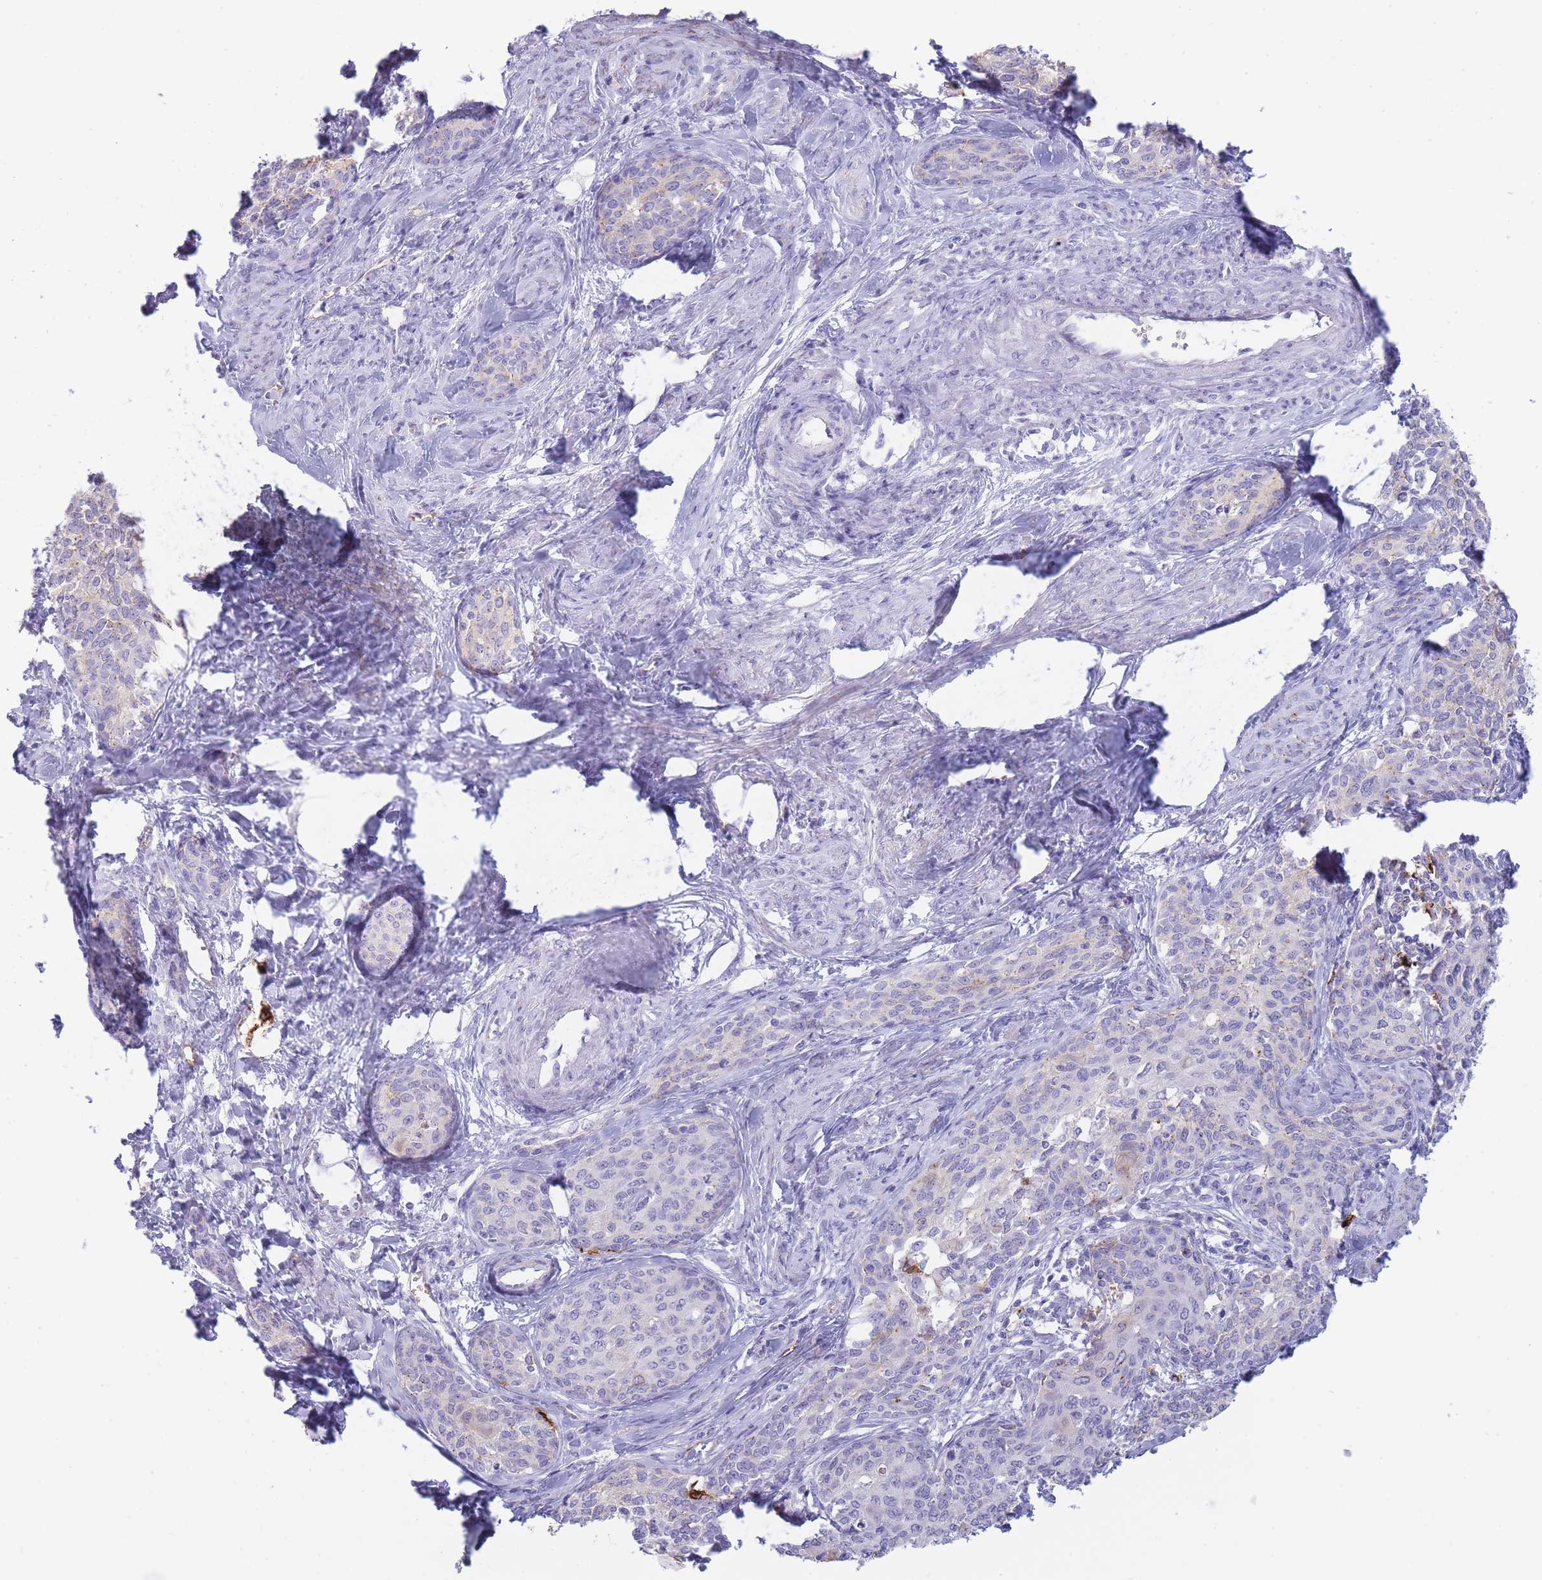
{"staining": {"intensity": "negative", "quantity": "none", "location": "none"}, "tissue": "cervical cancer", "cell_type": "Tumor cells", "image_type": "cancer", "snomed": [{"axis": "morphology", "description": "Squamous cell carcinoma, NOS"}, {"axis": "morphology", "description": "Adenocarcinoma, NOS"}, {"axis": "topography", "description": "Cervix"}], "caption": "Tumor cells are negative for protein expression in human cervical cancer.", "gene": "UTP14A", "patient": {"sex": "female", "age": 52}}